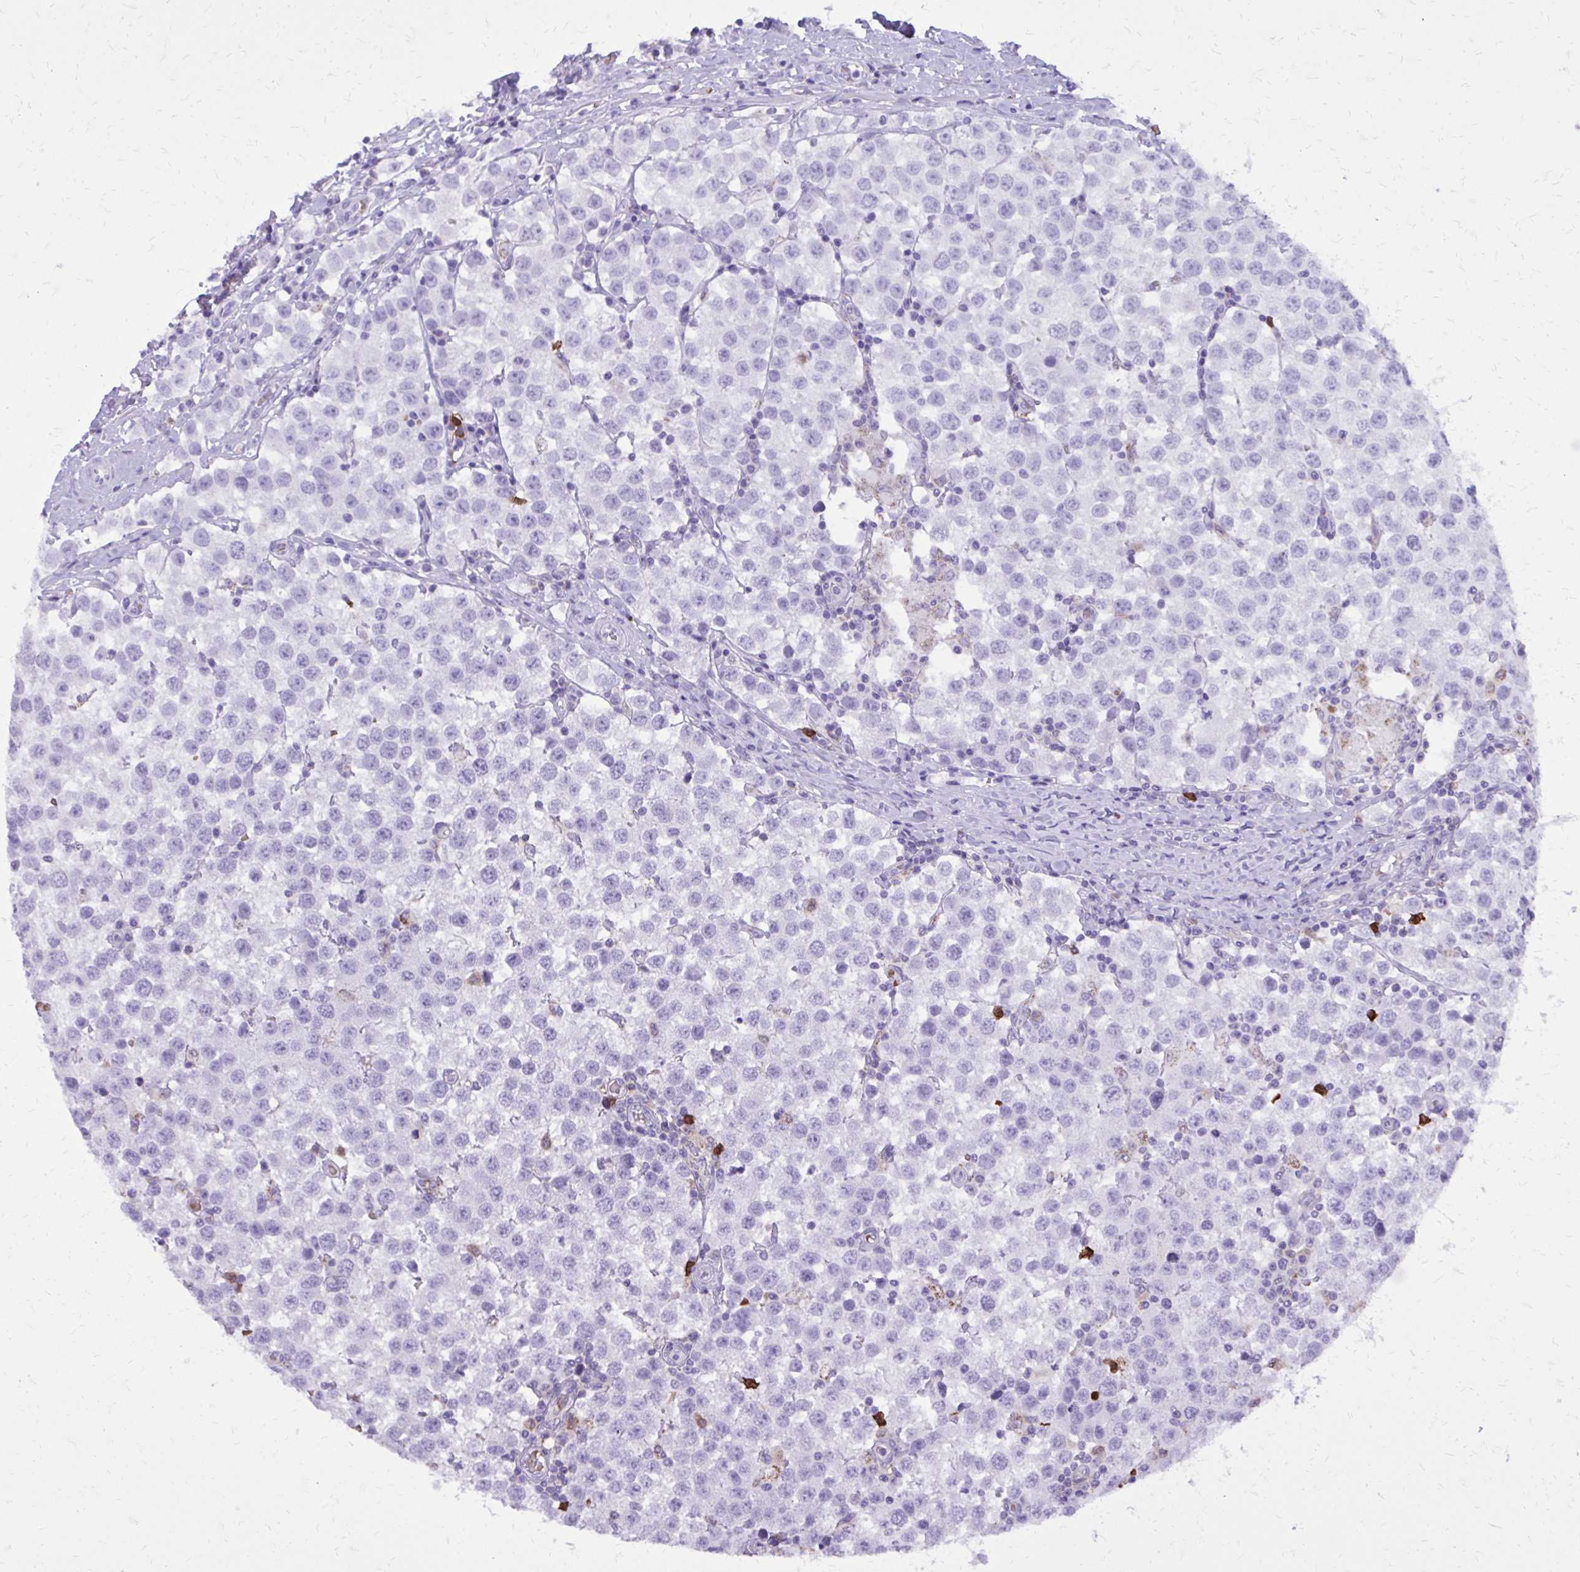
{"staining": {"intensity": "negative", "quantity": "none", "location": "none"}, "tissue": "testis cancer", "cell_type": "Tumor cells", "image_type": "cancer", "snomed": [{"axis": "morphology", "description": "Seminoma, NOS"}, {"axis": "topography", "description": "Testis"}], "caption": "Tumor cells are negative for protein expression in human testis cancer.", "gene": "CAT", "patient": {"sex": "male", "age": 34}}